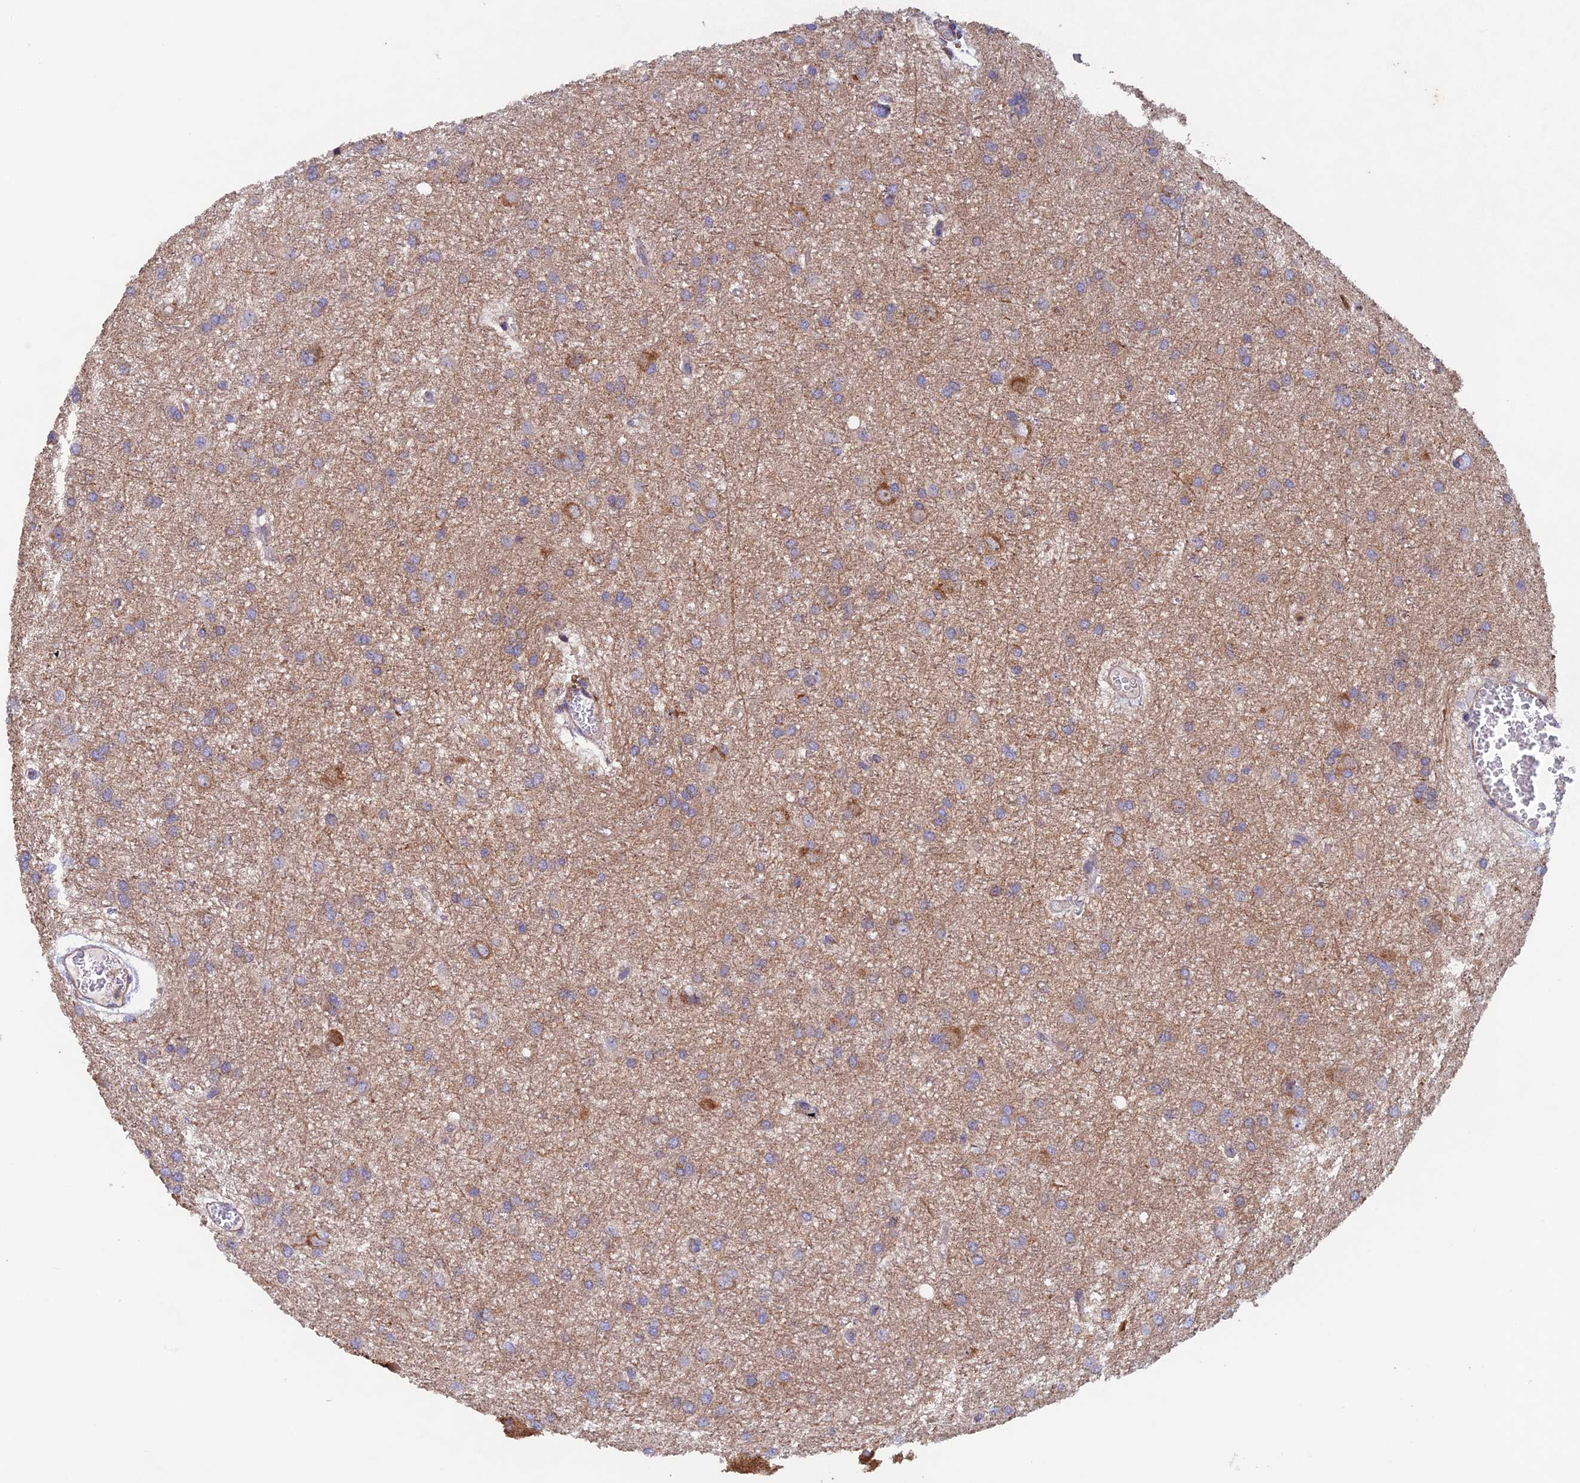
{"staining": {"intensity": "weak", "quantity": ">75%", "location": "cytoplasmic/membranous"}, "tissue": "glioma", "cell_type": "Tumor cells", "image_type": "cancer", "snomed": [{"axis": "morphology", "description": "Glioma, malignant, High grade"}, {"axis": "topography", "description": "Brain"}], "caption": "Protein expression by immunohistochemistry (IHC) reveals weak cytoplasmic/membranous expression in about >75% of tumor cells in glioma.", "gene": "MRPL1", "patient": {"sex": "female", "age": 50}}